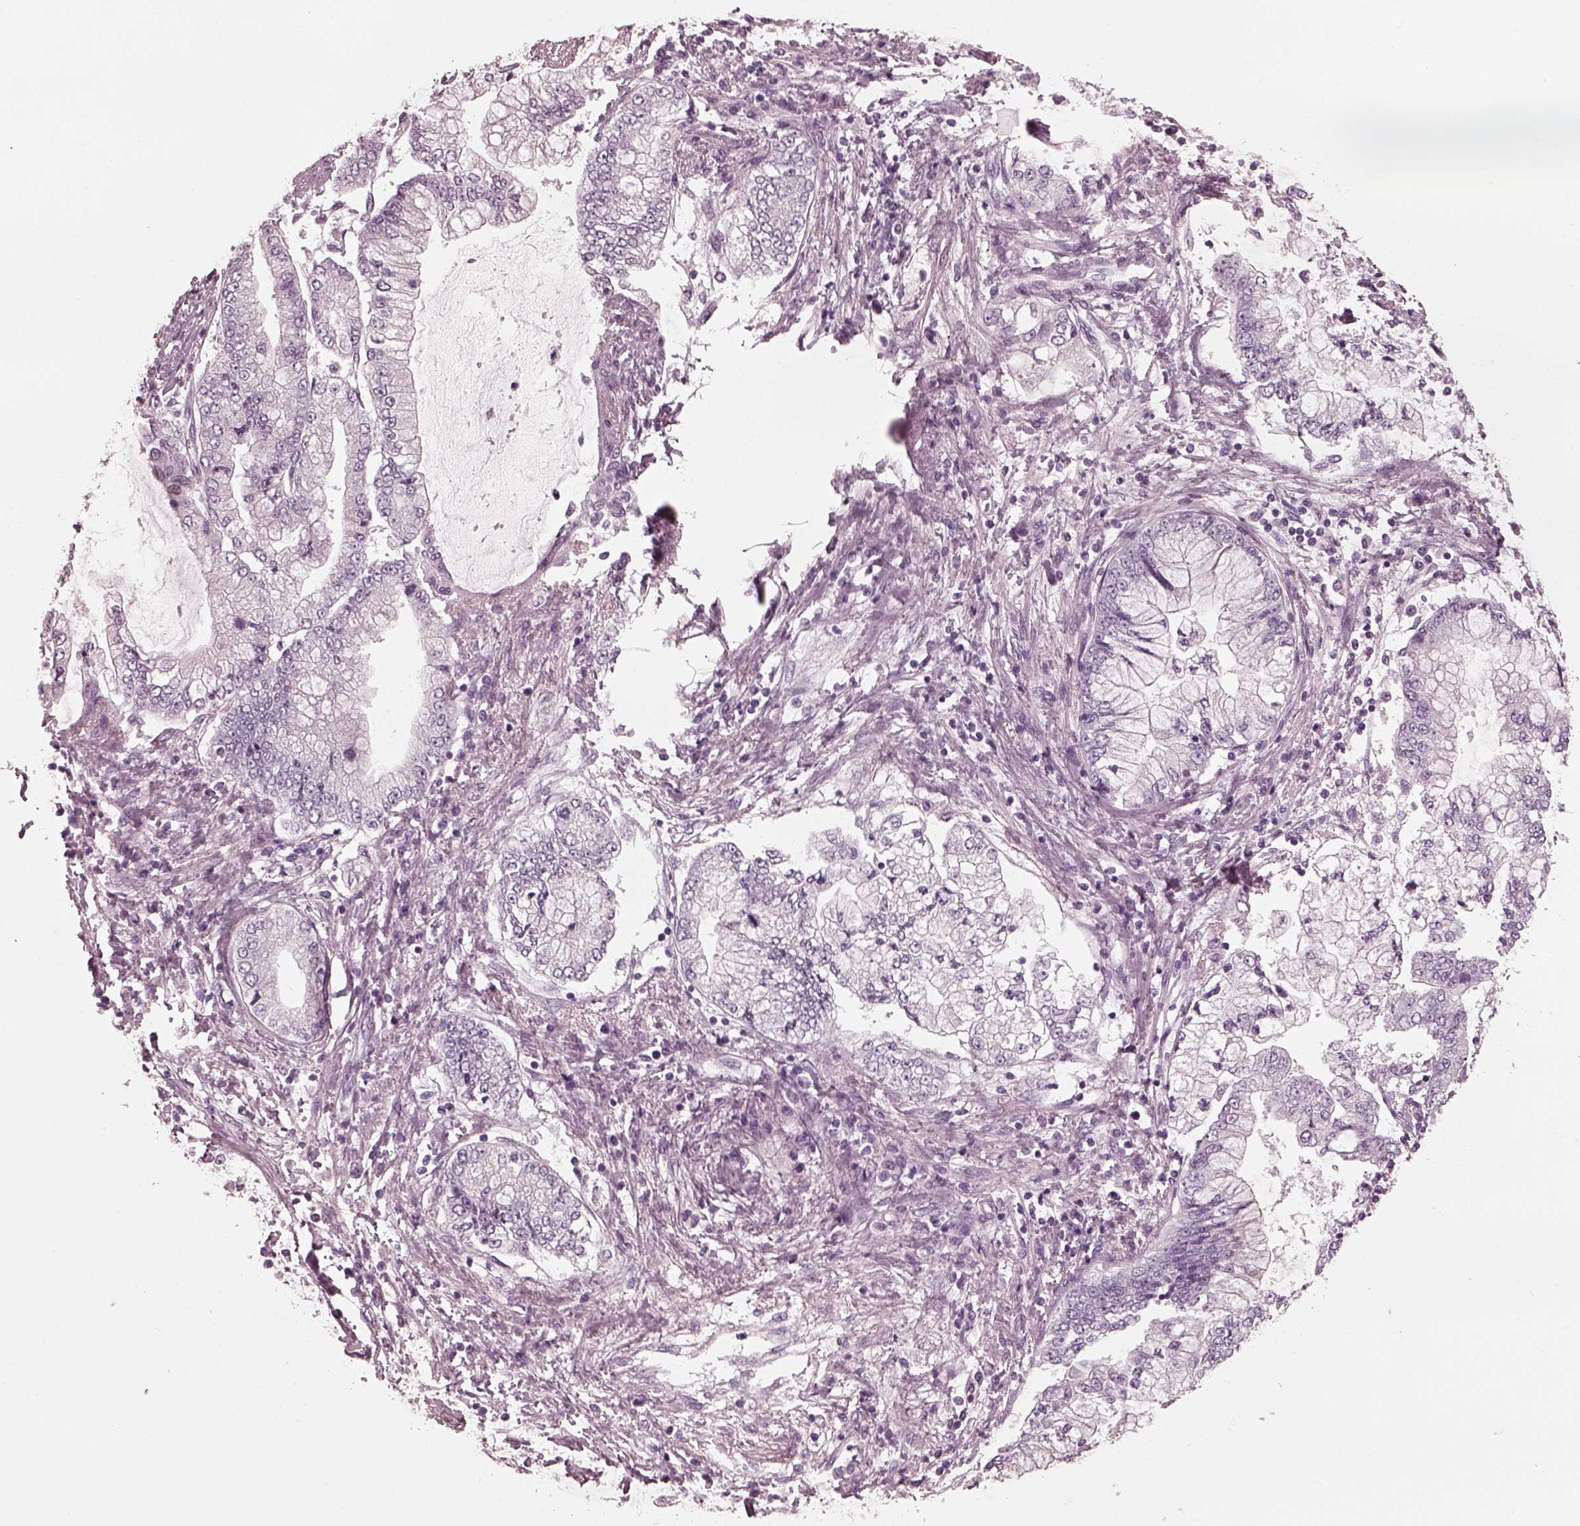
{"staining": {"intensity": "negative", "quantity": "none", "location": "none"}, "tissue": "stomach cancer", "cell_type": "Tumor cells", "image_type": "cancer", "snomed": [{"axis": "morphology", "description": "Adenocarcinoma, NOS"}, {"axis": "topography", "description": "Stomach, upper"}], "caption": "This is a photomicrograph of immunohistochemistry staining of stomach cancer, which shows no staining in tumor cells.", "gene": "CGA", "patient": {"sex": "female", "age": 74}}